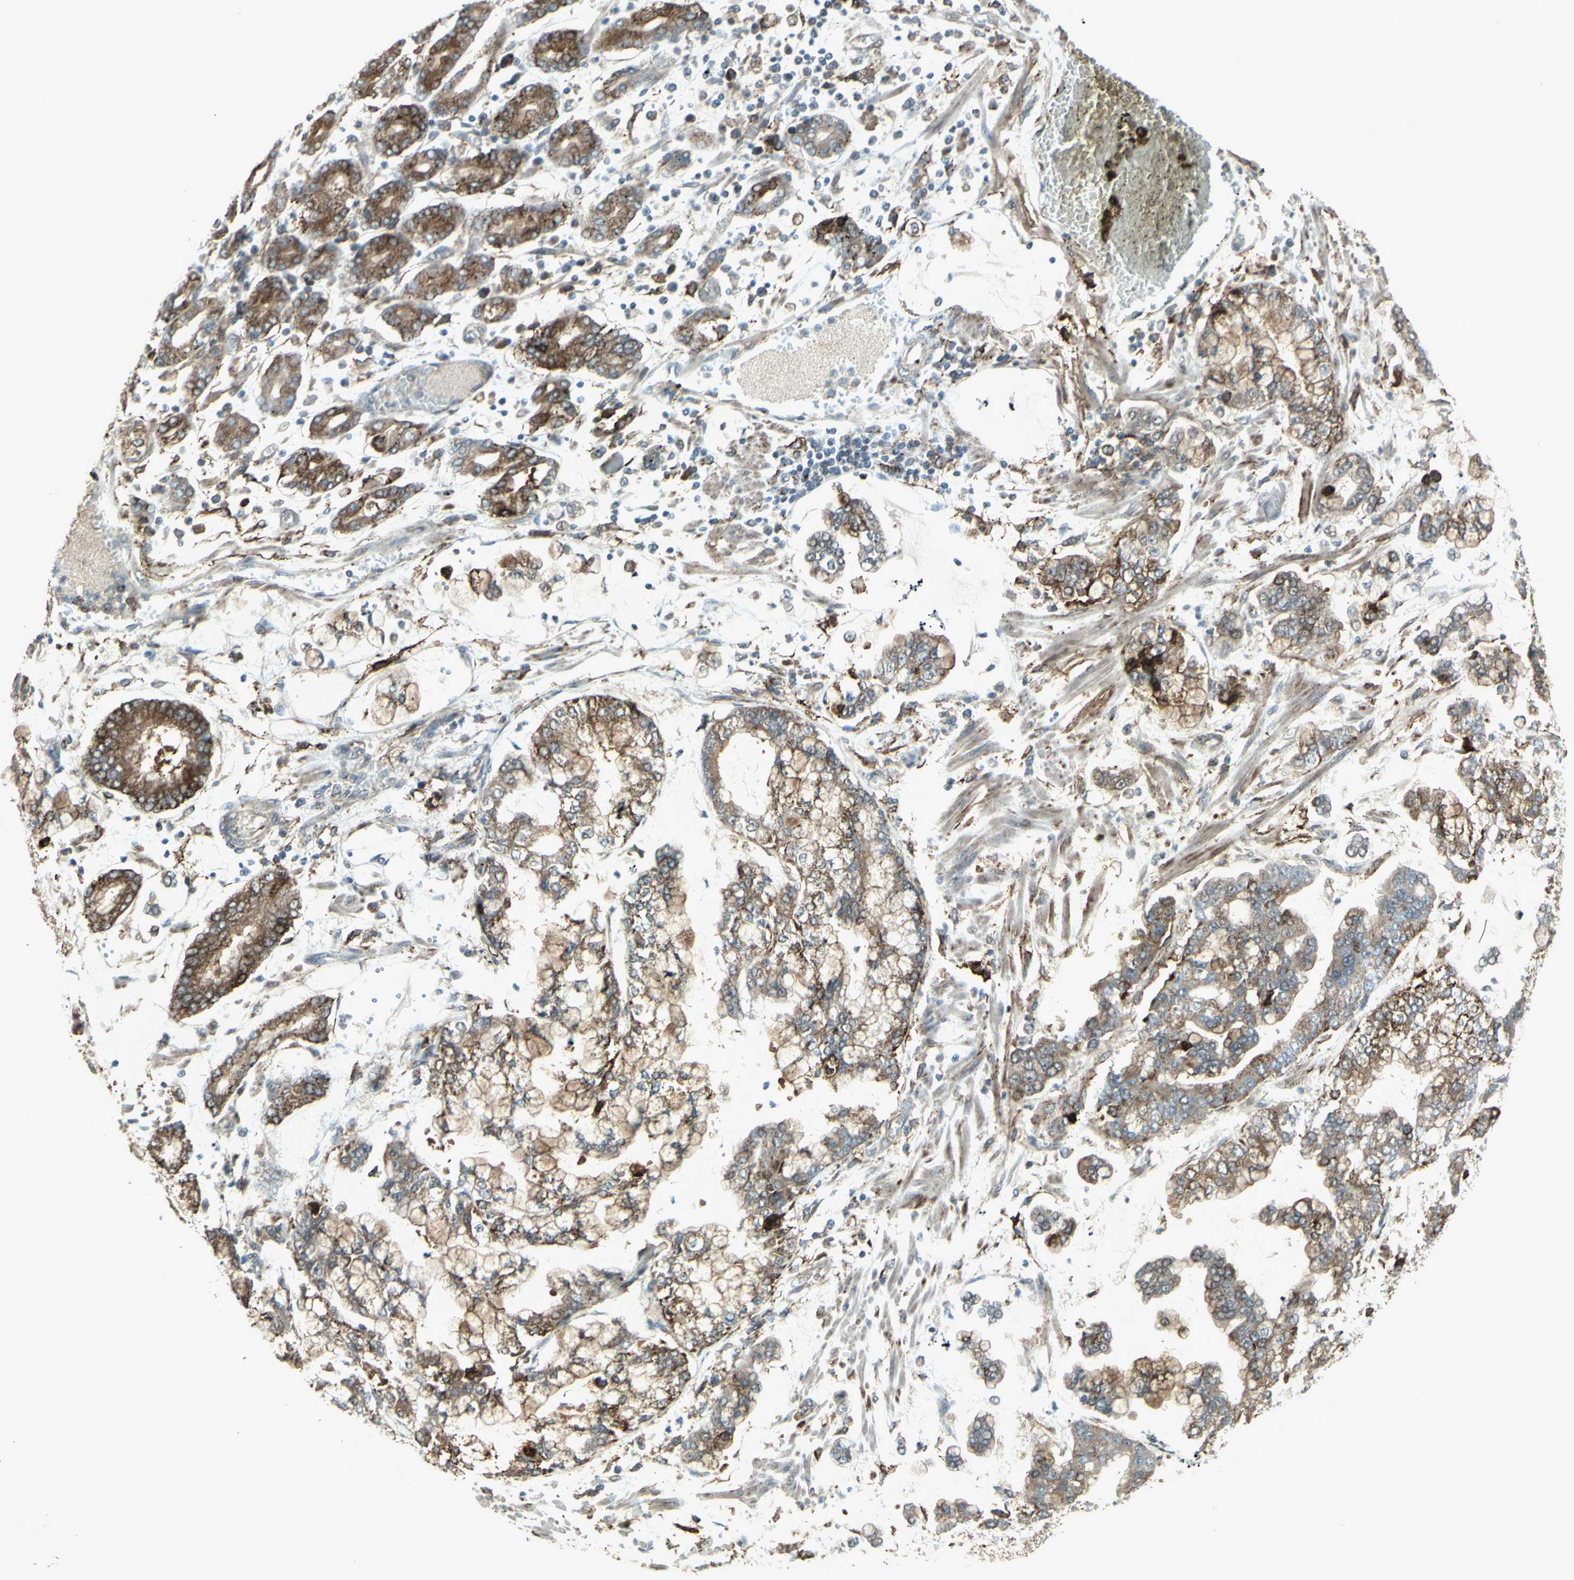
{"staining": {"intensity": "moderate", "quantity": ">75%", "location": "cytoplasmic/membranous"}, "tissue": "stomach cancer", "cell_type": "Tumor cells", "image_type": "cancer", "snomed": [{"axis": "morphology", "description": "Normal tissue, NOS"}, {"axis": "morphology", "description": "Adenocarcinoma, NOS"}, {"axis": "topography", "description": "Stomach, upper"}, {"axis": "topography", "description": "Stomach"}], "caption": "Tumor cells show moderate cytoplasmic/membranous positivity in approximately >75% of cells in stomach cancer (adenocarcinoma).", "gene": "SMO", "patient": {"sex": "male", "age": 76}}